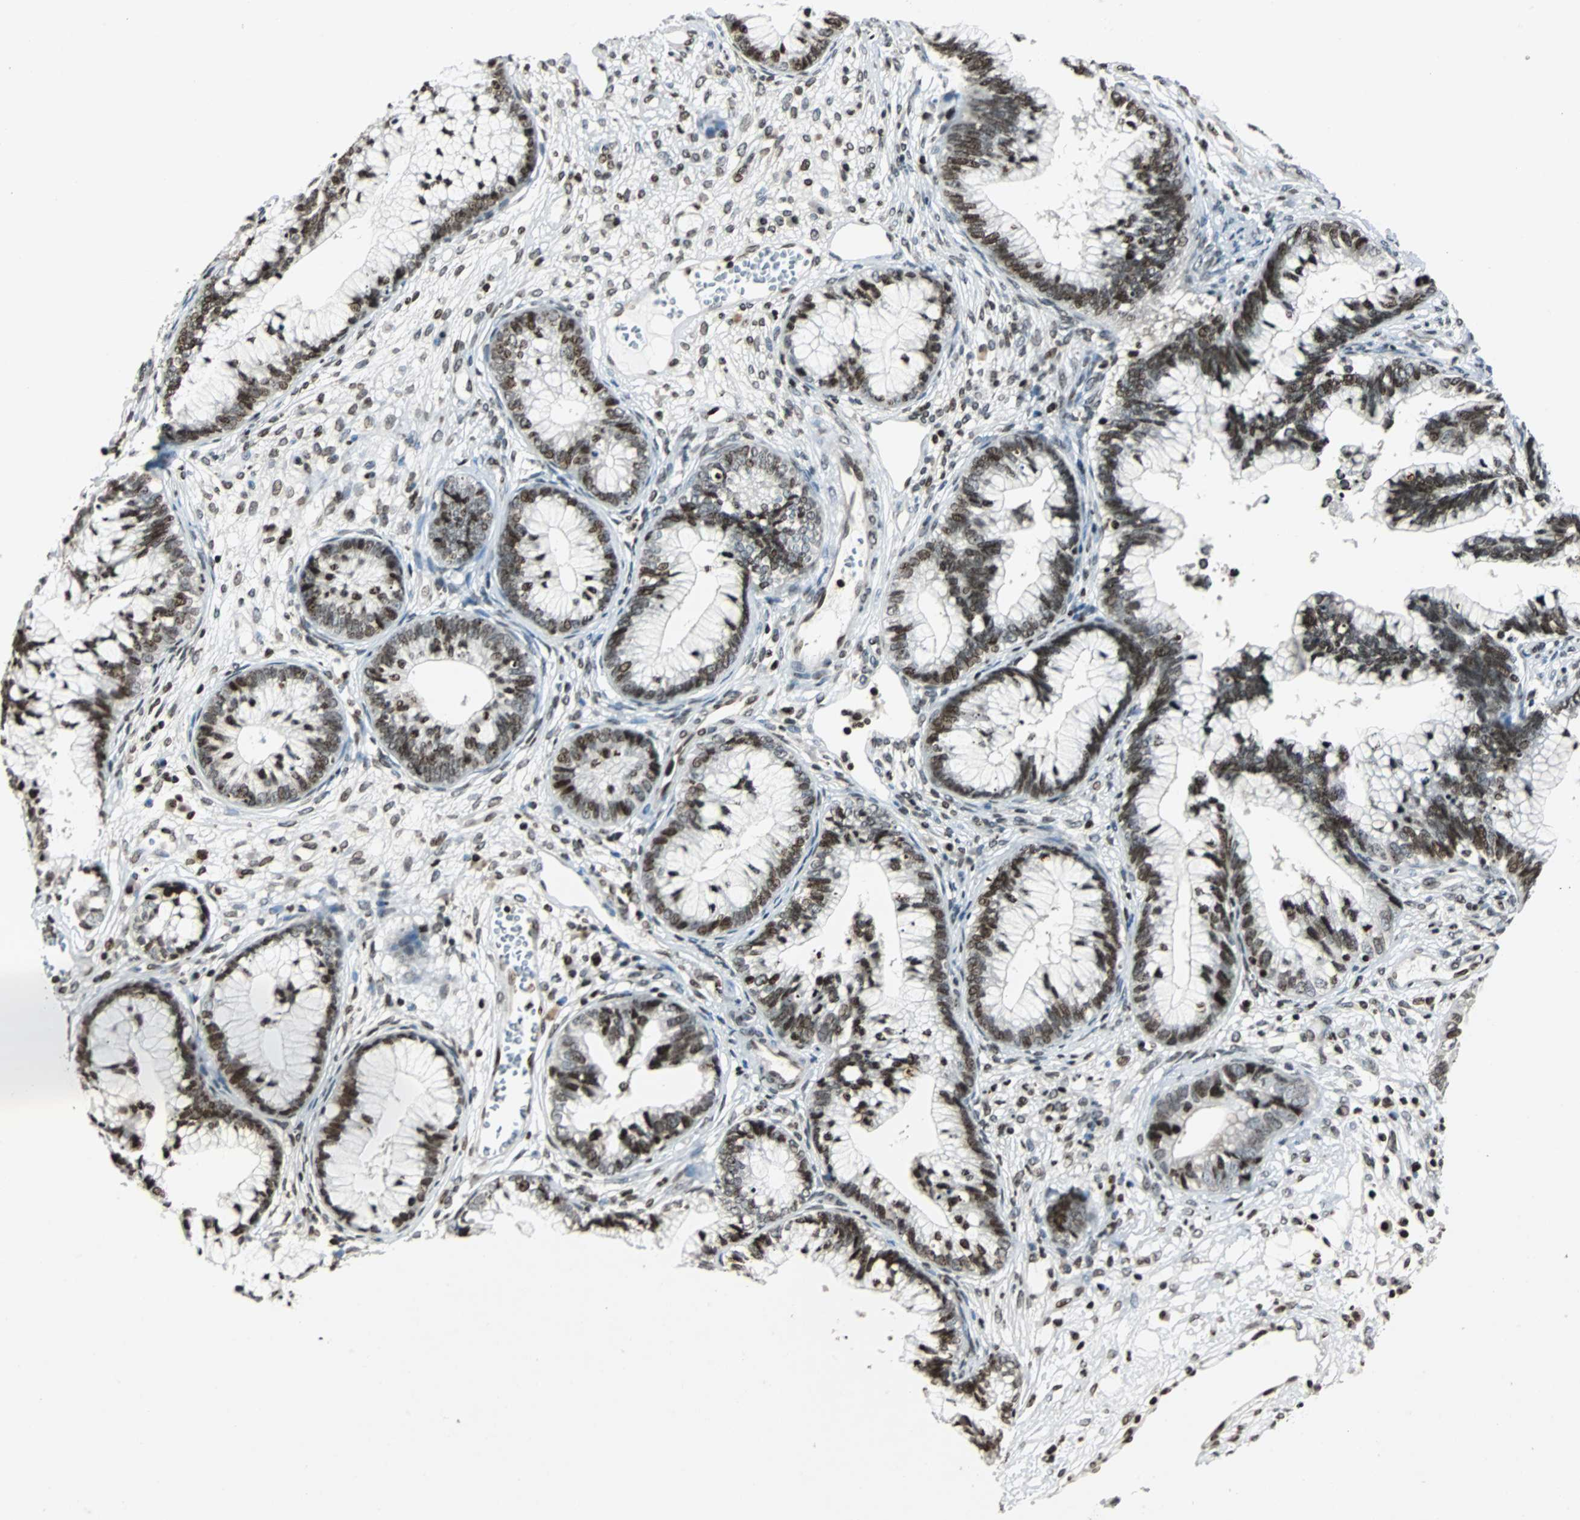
{"staining": {"intensity": "strong", "quantity": ">75%", "location": "nuclear"}, "tissue": "cervical cancer", "cell_type": "Tumor cells", "image_type": "cancer", "snomed": [{"axis": "morphology", "description": "Adenocarcinoma, NOS"}, {"axis": "topography", "description": "Cervix"}], "caption": "Cervical cancer (adenocarcinoma) stained for a protein demonstrates strong nuclear positivity in tumor cells. (brown staining indicates protein expression, while blue staining denotes nuclei).", "gene": "PAXIP1", "patient": {"sex": "female", "age": 44}}